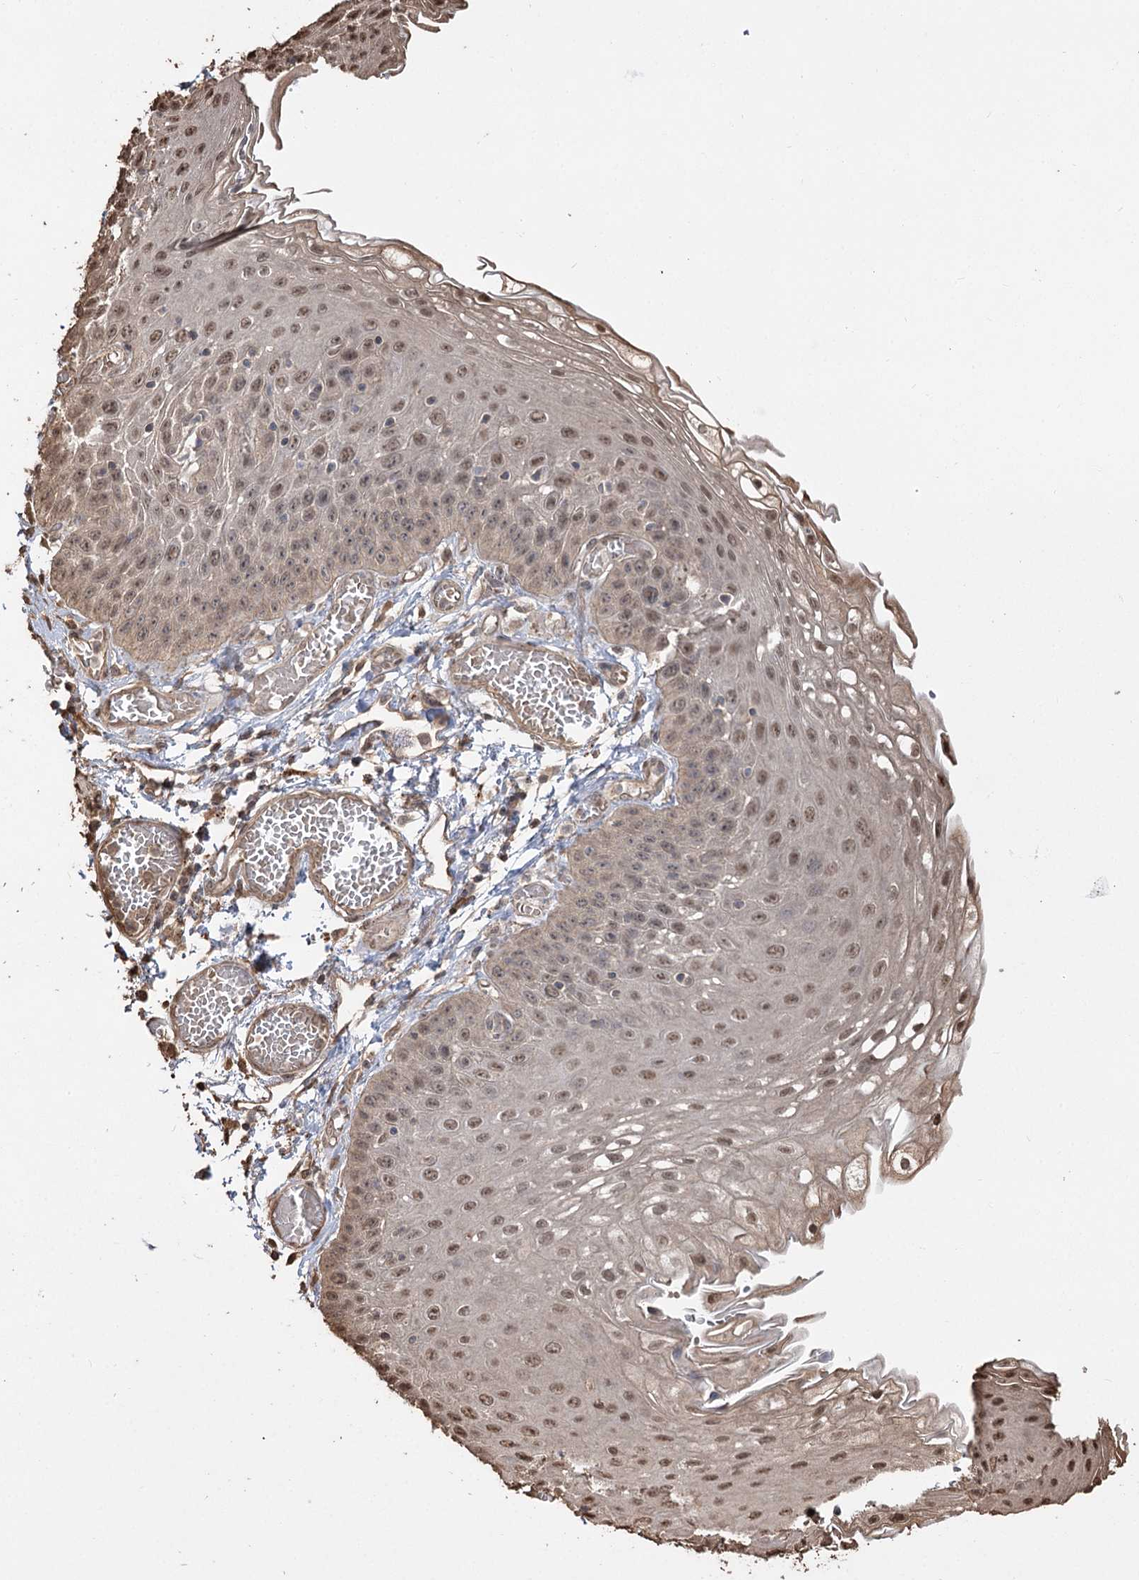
{"staining": {"intensity": "moderate", "quantity": "25%-75%", "location": "cytoplasmic/membranous,nuclear"}, "tissue": "esophagus", "cell_type": "Squamous epithelial cells", "image_type": "normal", "snomed": [{"axis": "morphology", "description": "Normal tissue, NOS"}, {"axis": "topography", "description": "Esophagus"}], "caption": "Immunohistochemistry (DAB (3,3'-diaminobenzidine)) staining of benign esophagus reveals moderate cytoplasmic/membranous,nuclear protein staining in about 25%-75% of squamous epithelial cells.", "gene": "PLCH1", "patient": {"sex": "male", "age": 81}}